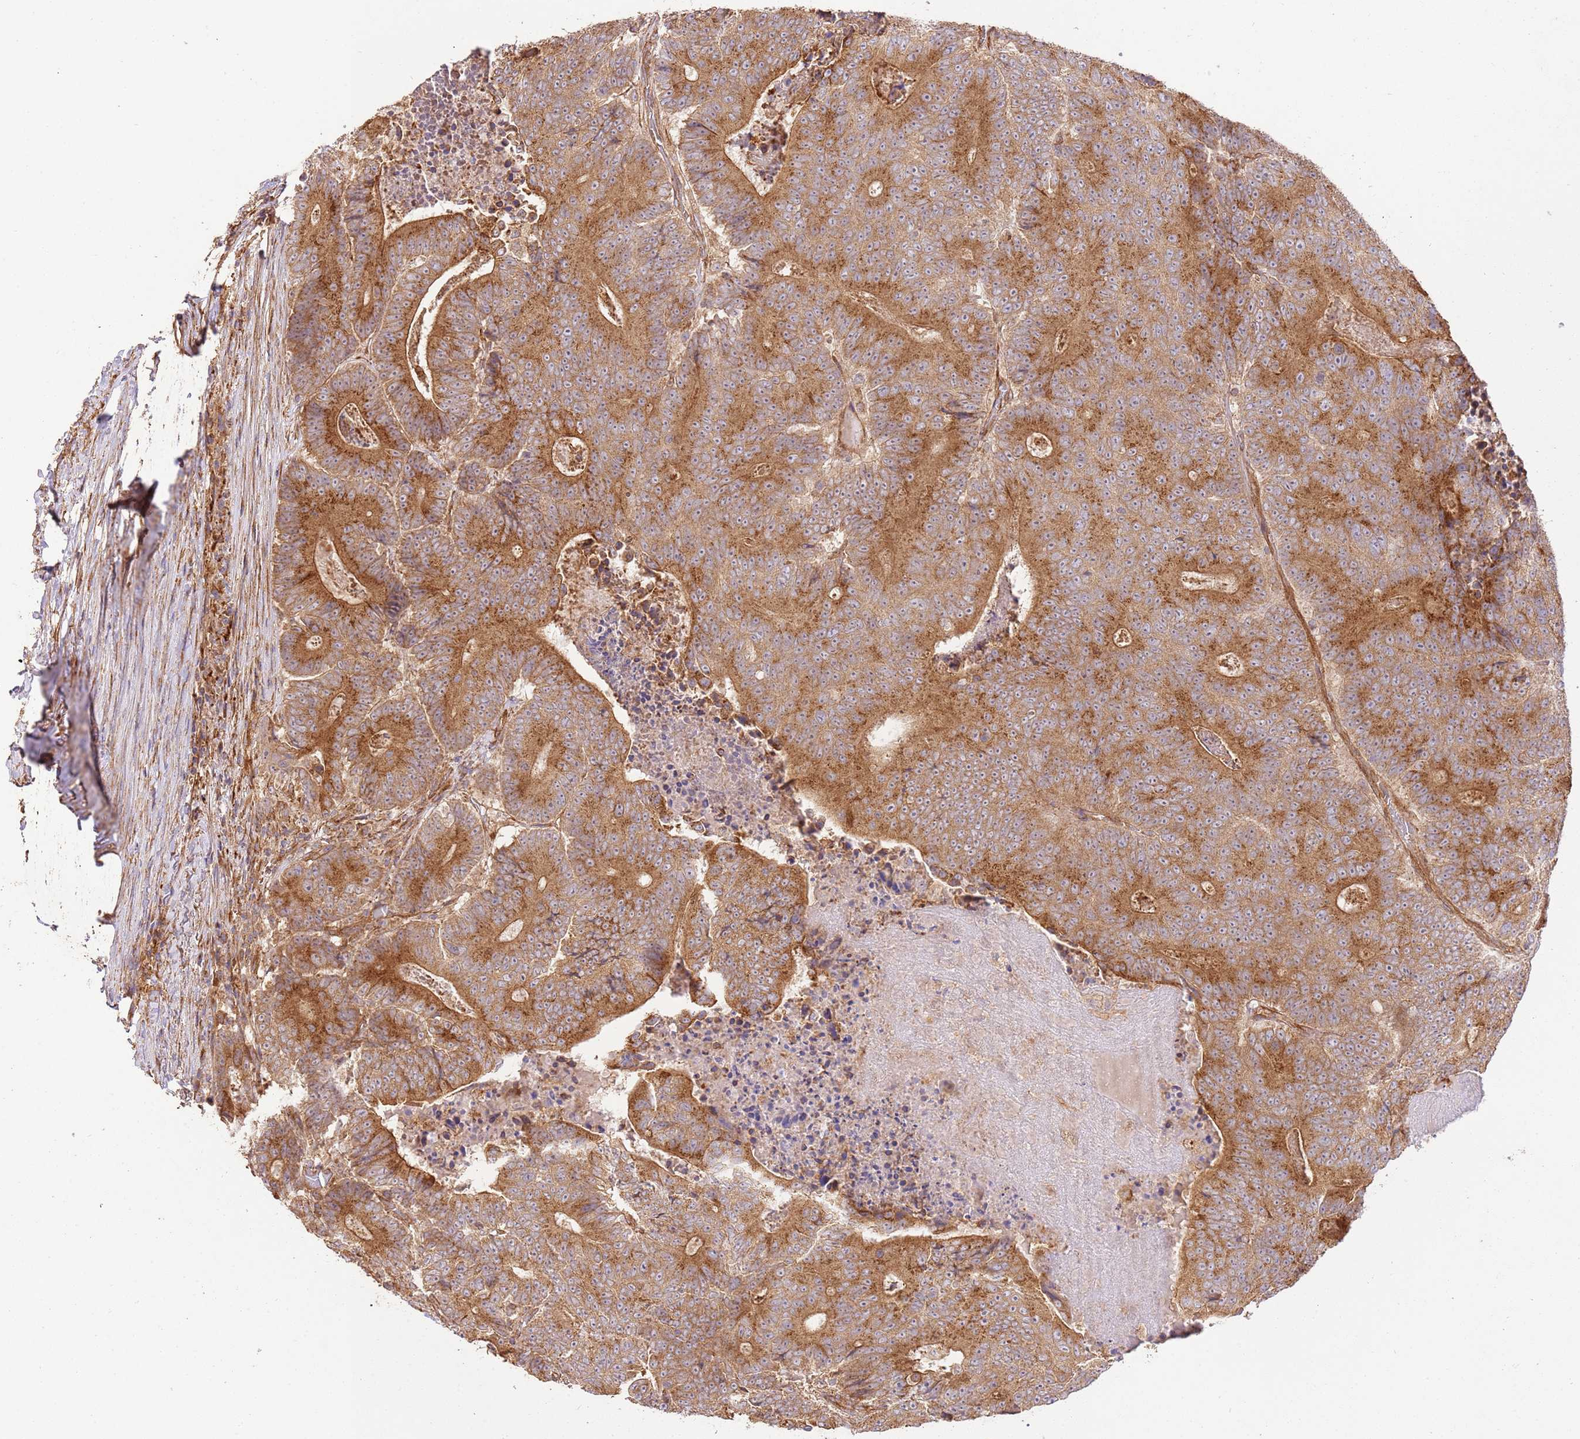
{"staining": {"intensity": "moderate", "quantity": ">75%", "location": "cytoplasmic/membranous"}, "tissue": "colorectal cancer", "cell_type": "Tumor cells", "image_type": "cancer", "snomed": [{"axis": "morphology", "description": "Adenocarcinoma, NOS"}, {"axis": "topography", "description": "Colon"}], "caption": "Approximately >75% of tumor cells in colorectal adenocarcinoma display moderate cytoplasmic/membranous protein expression as visualized by brown immunohistochemical staining.", "gene": "ZBTB39", "patient": {"sex": "male", "age": 83}}